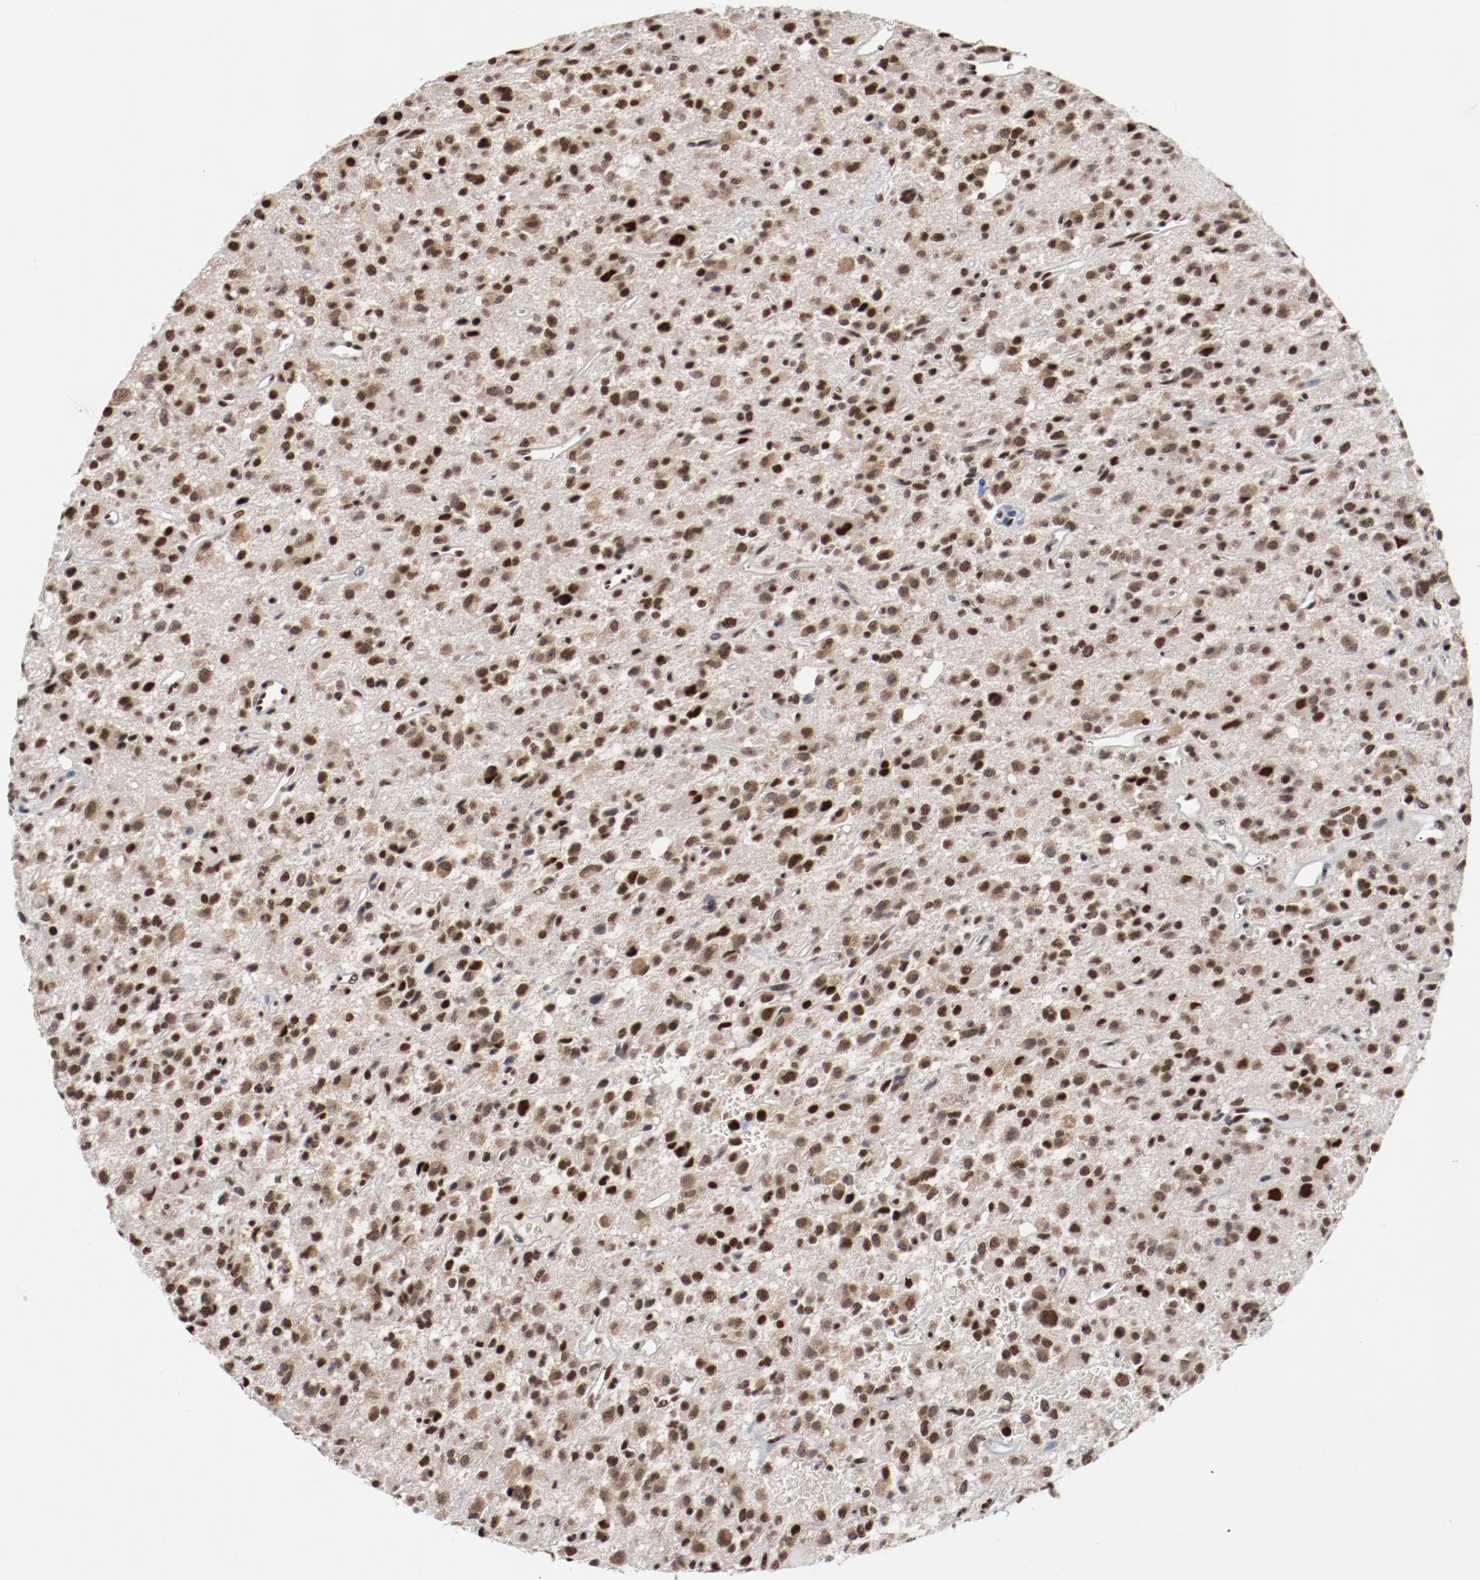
{"staining": {"intensity": "strong", "quantity": ">75%", "location": "nuclear"}, "tissue": "glioma", "cell_type": "Tumor cells", "image_type": "cancer", "snomed": [{"axis": "morphology", "description": "Glioma, malignant, High grade"}, {"axis": "topography", "description": "Brain"}], "caption": "This photomicrograph exhibits IHC staining of malignant glioma (high-grade), with high strong nuclear staining in about >75% of tumor cells.", "gene": "BUB3", "patient": {"sex": "male", "age": 47}}